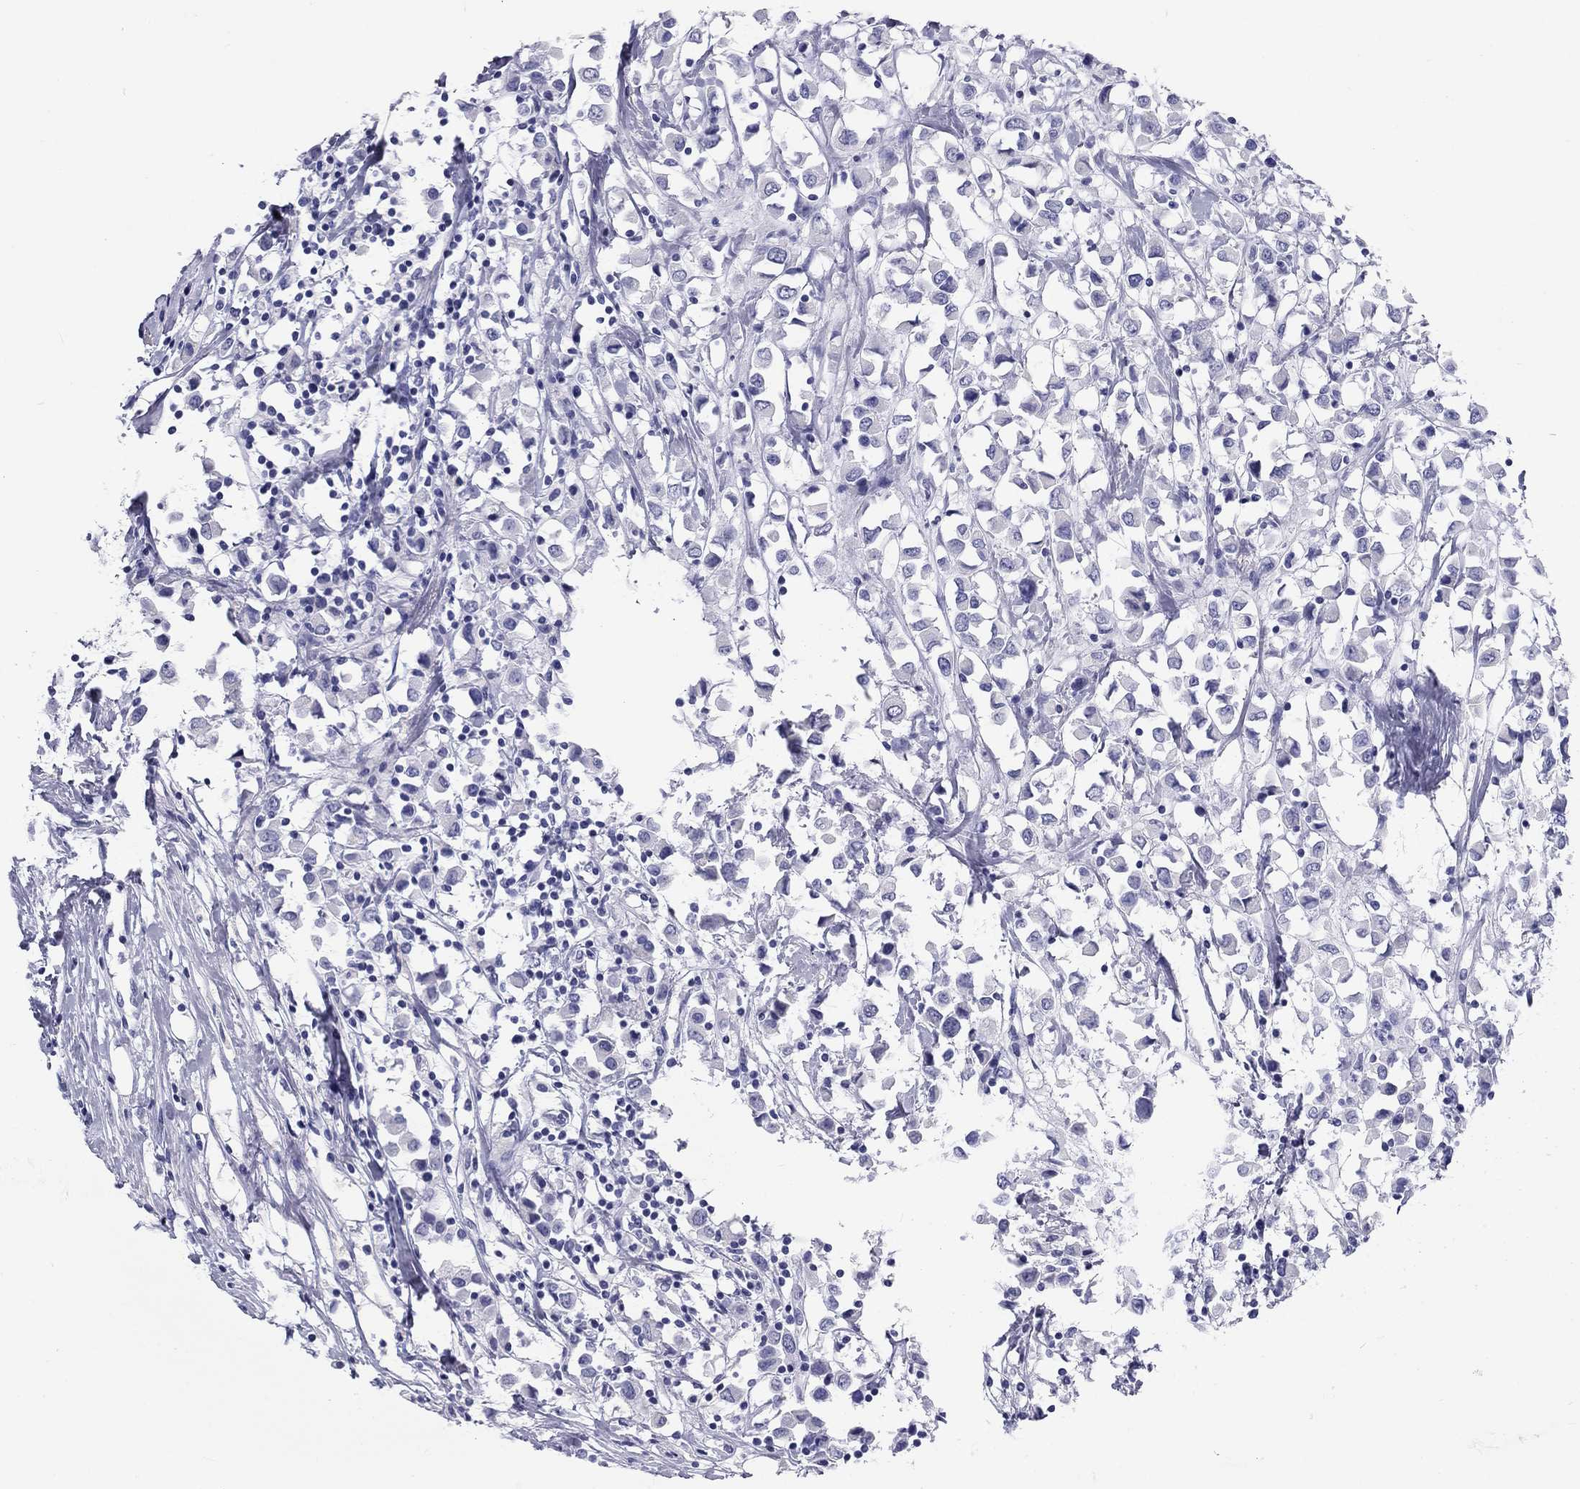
{"staining": {"intensity": "negative", "quantity": "none", "location": "none"}, "tissue": "breast cancer", "cell_type": "Tumor cells", "image_type": "cancer", "snomed": [{"axis": "morphology", "description": "Duct carcinoma"}, {"axis": "topography", "description": "Breast"}], "caption": "A photomicrograph of human breast invasive ductal carcinoma is negative for staining in tumor cells.", "gene": "DNALI1", "patient": {"sex": "female", "age": 61}}